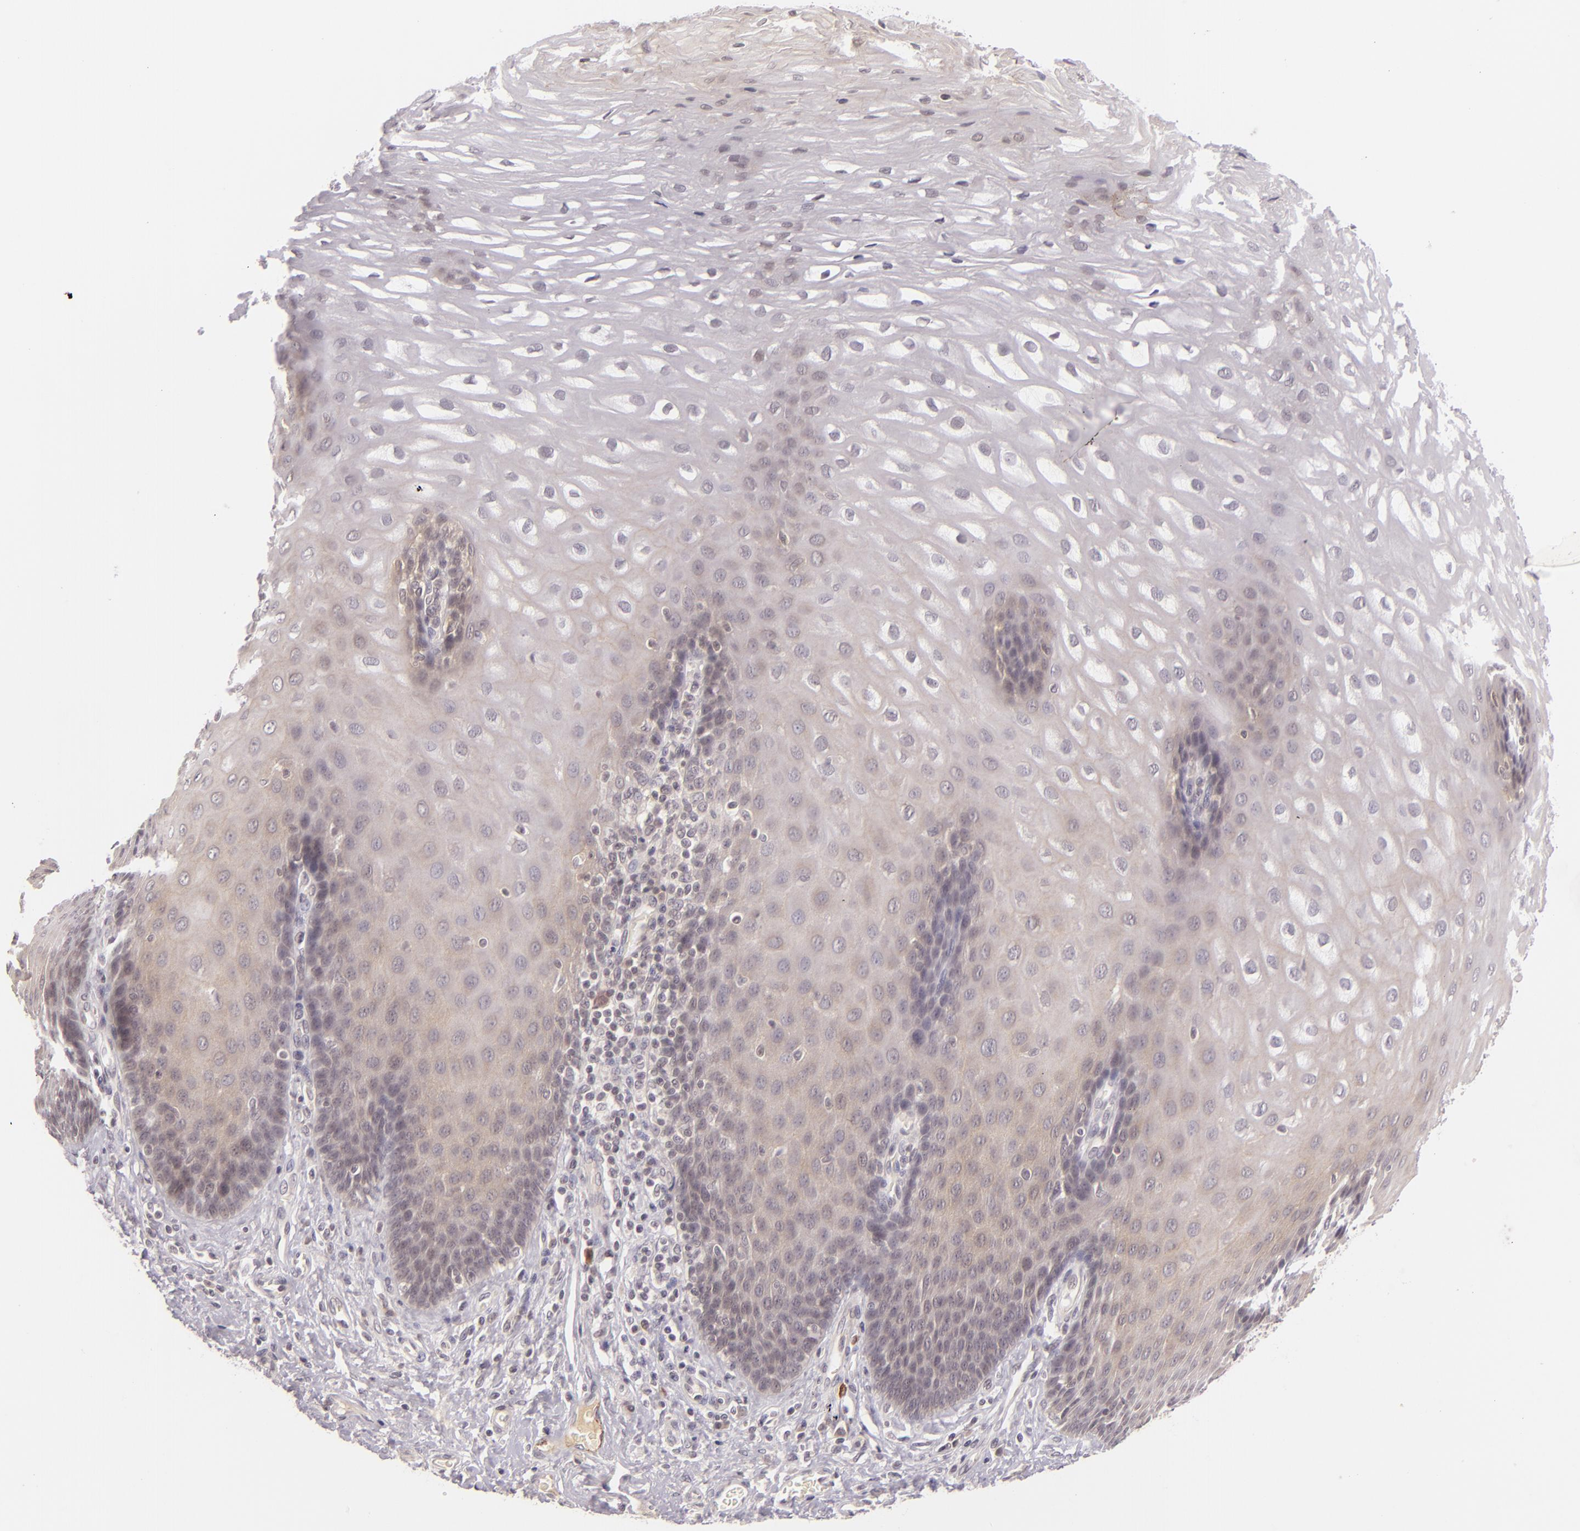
{"staining": {"intensity": "weak", "quantity": "<25%", "location": "cytoplasmic/membranous"}, "tissue": "esophagus", "cell_type": "Squamous epithelial cells", "image_type": "normal", "snomed": [{"axis": "morphology", "description": "Normal tissue, NOS"}, {"axis": "morphology", "description": "Adenocarcinoma, NOS"}, {"axis": "topography", "description": "Esophagus"}, {"axis": "topography", "description": "Stomach"}], "caption": "Immunohistochemistry of unremarkable human esophagus displays no expression in squamous epithelial cells.", "gene": "CASP8", "patient": {"sex": "male", "age": 62}}